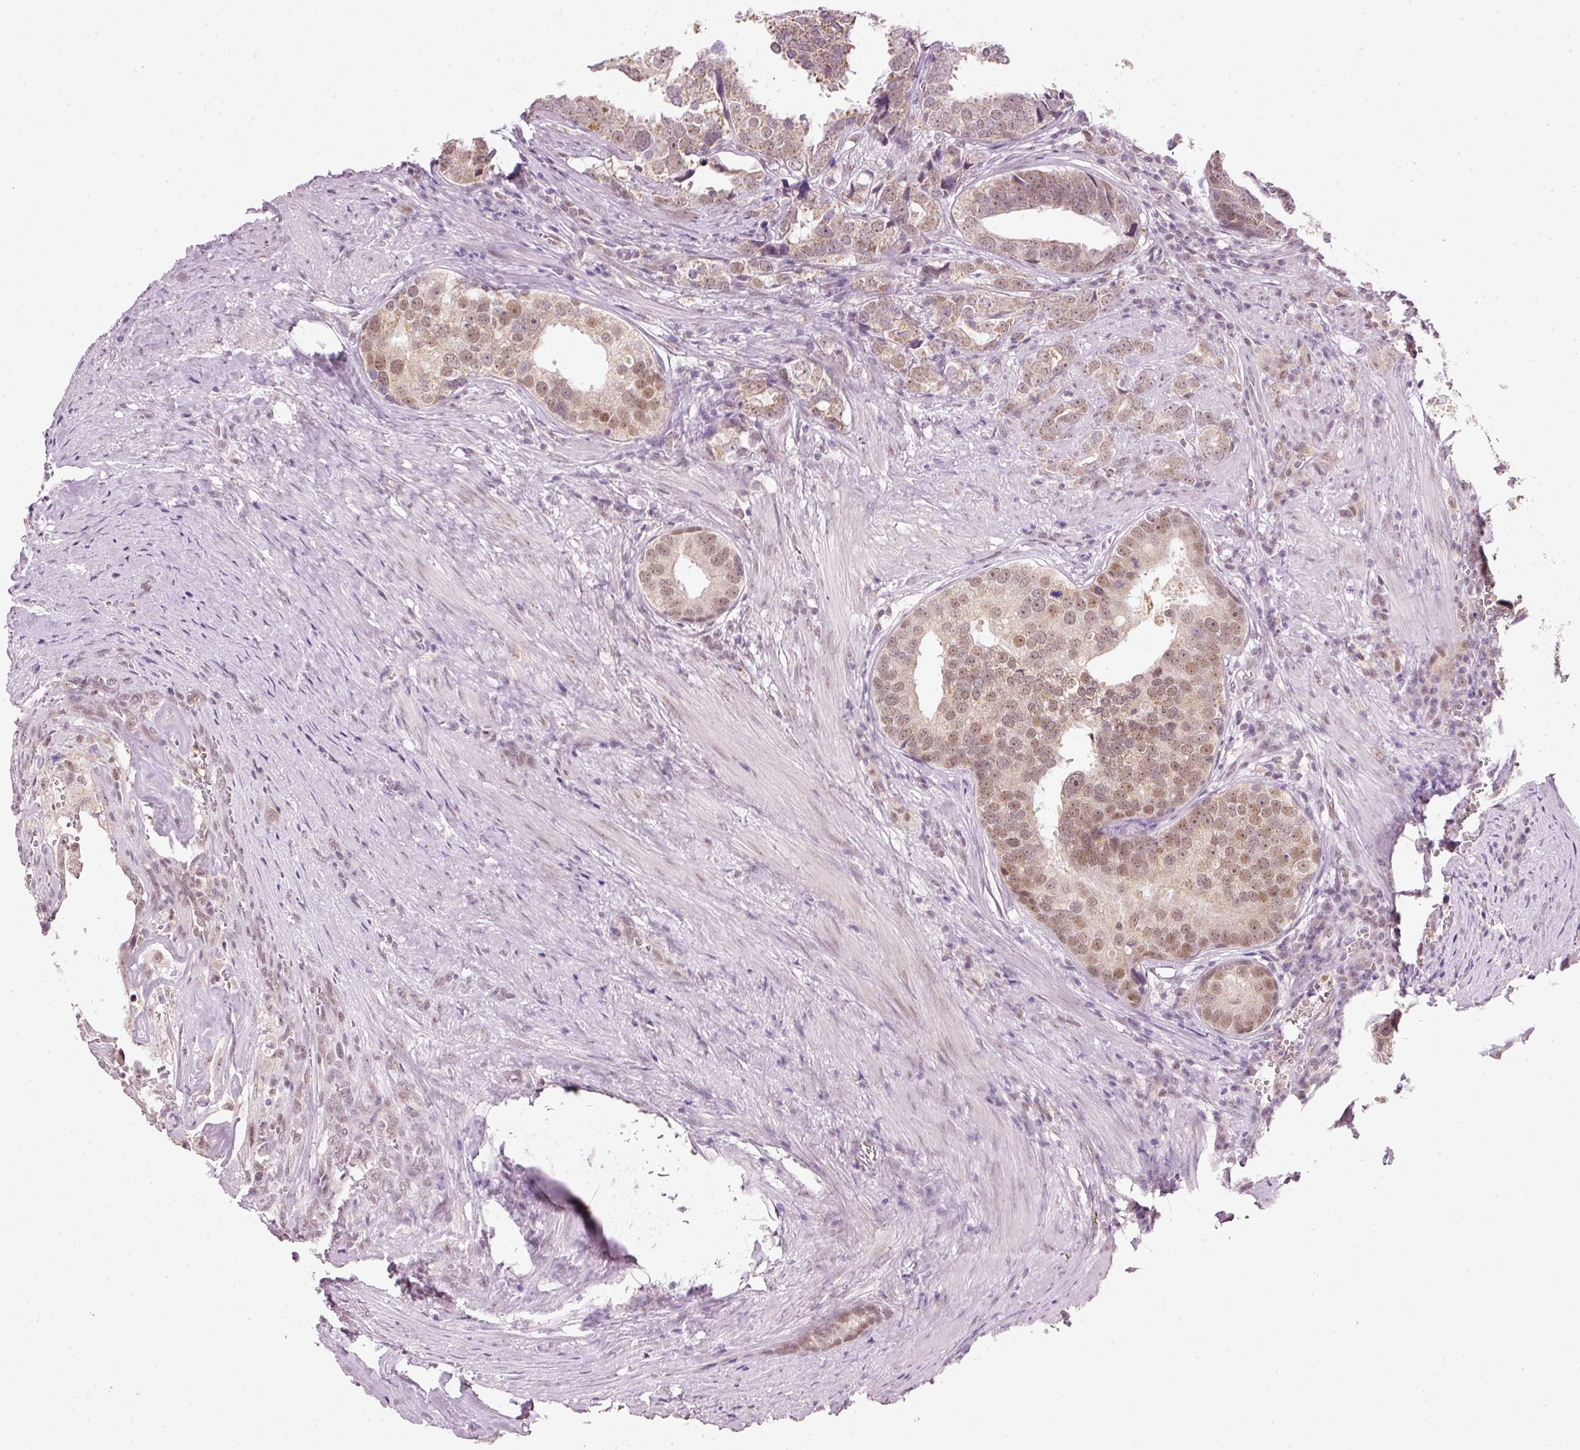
{"staining": {"intensity": "moderate", "quantity": ">75%", "location": "nuclear"}, "tissue": "prostate cancer", "cell_type": "Tumor cells", "image_type": "cancer", "snomed": [{"axis": "morphology", "description": "Adenocarcinoma, High grade"}, {"axis": "topography", "description": "Prostate"}], "caption": "Moderate nuclear expression is identified in approximately >75% of tumor cells in prostate high-grade adenocarcinoma.", "gene": "FSTL3", "patient": {"sex": "male", "age": 71}}